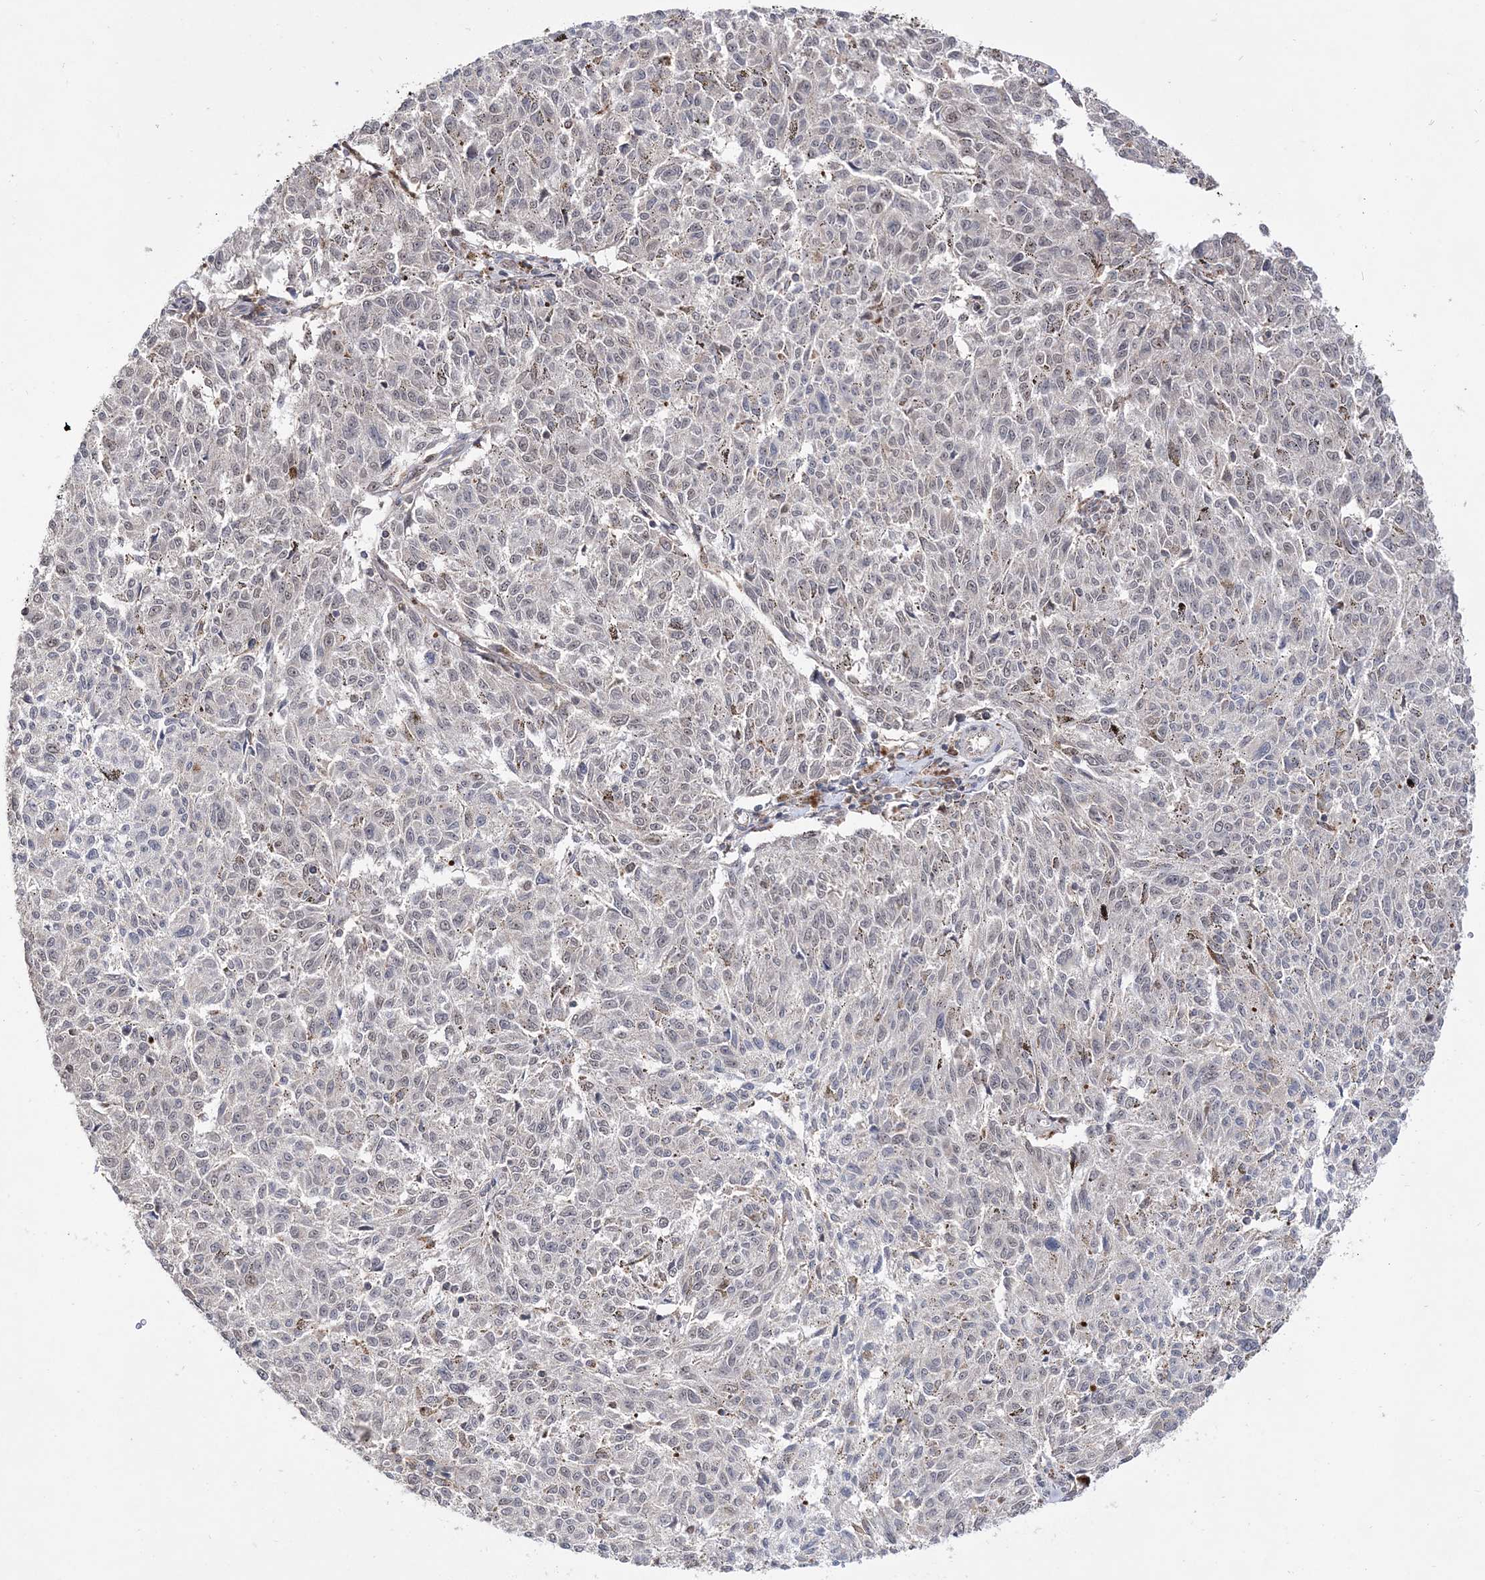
{"staining": {"intensity": "negative", "quantity": "none", "location": "none"}, "tissue": "melanoma", "cell_type": "Tumor cells", "image_type": "cancer", "snomed": [{"axis": "morphology", "description": "Malignant melanoma, NOS"}, {"axis": "topography", "description": "Skin"}], "caption": "There is no significant expression in tumor cells of melanoma. Nuclei are stained in blue.", "gene": "DALRD3", "patient": {"sex": "female", "age": 72}}